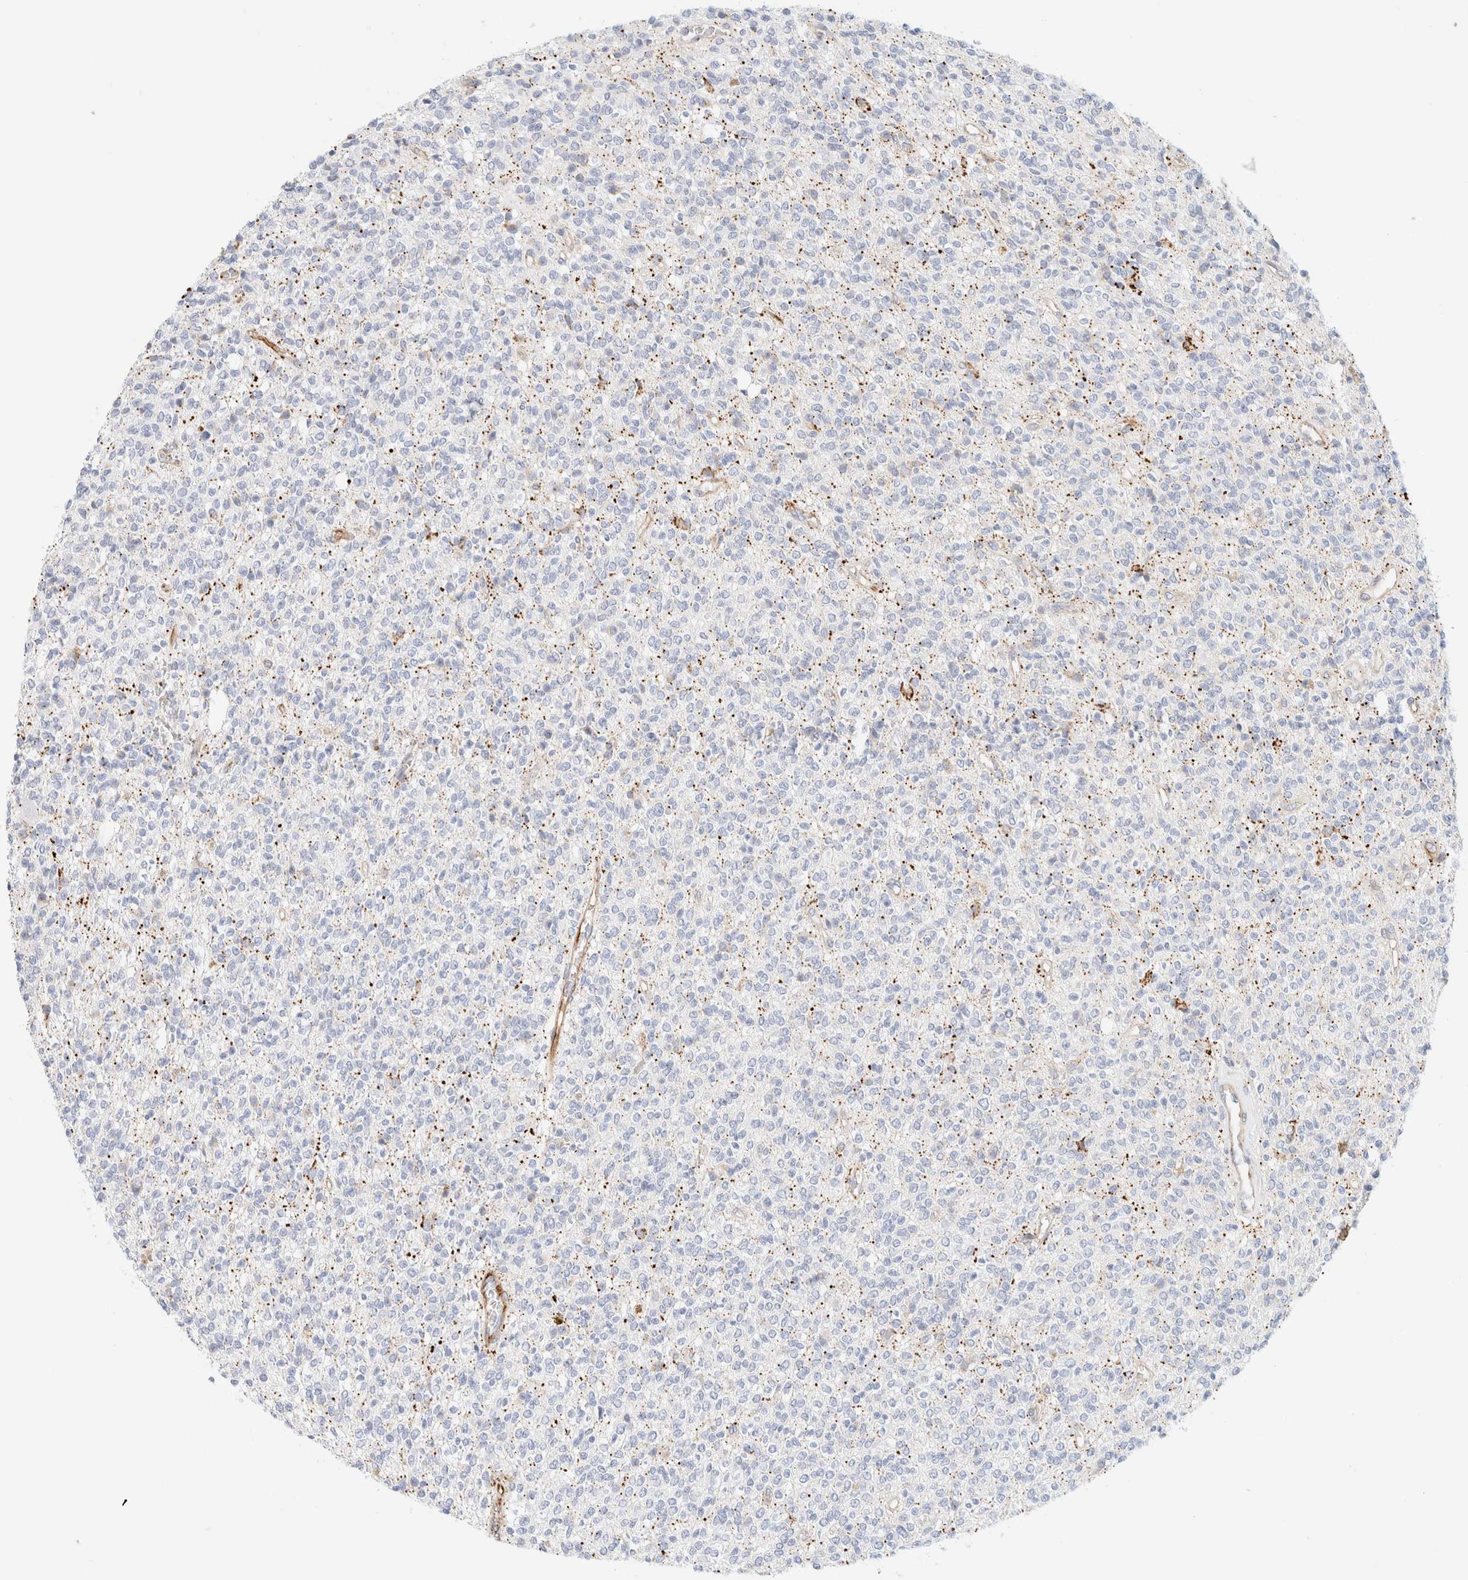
{"staining": {"intensity": "negative", "quantity": "none", "location": "none"}, "tissue": "glioma", "cell_type": "Tumor cells", "image_type": "cancer", "snomed": [{"axis": "morphology", "description": "Glioma, malignant, High grade"}, {"axis": "topography", "description": "Brain"}], "caption": "The photomicrograph demonstrates no staining of tumor cells in glioma. (Stains: DAB (3,3'-diaminobenzidine) immunohistochemistry with hematoxylin counter stain, Microscopy: brightfield microscopy at high magnification).", "gene": "SLC25A48", "patient": {"sex": "male", "age": 34}}